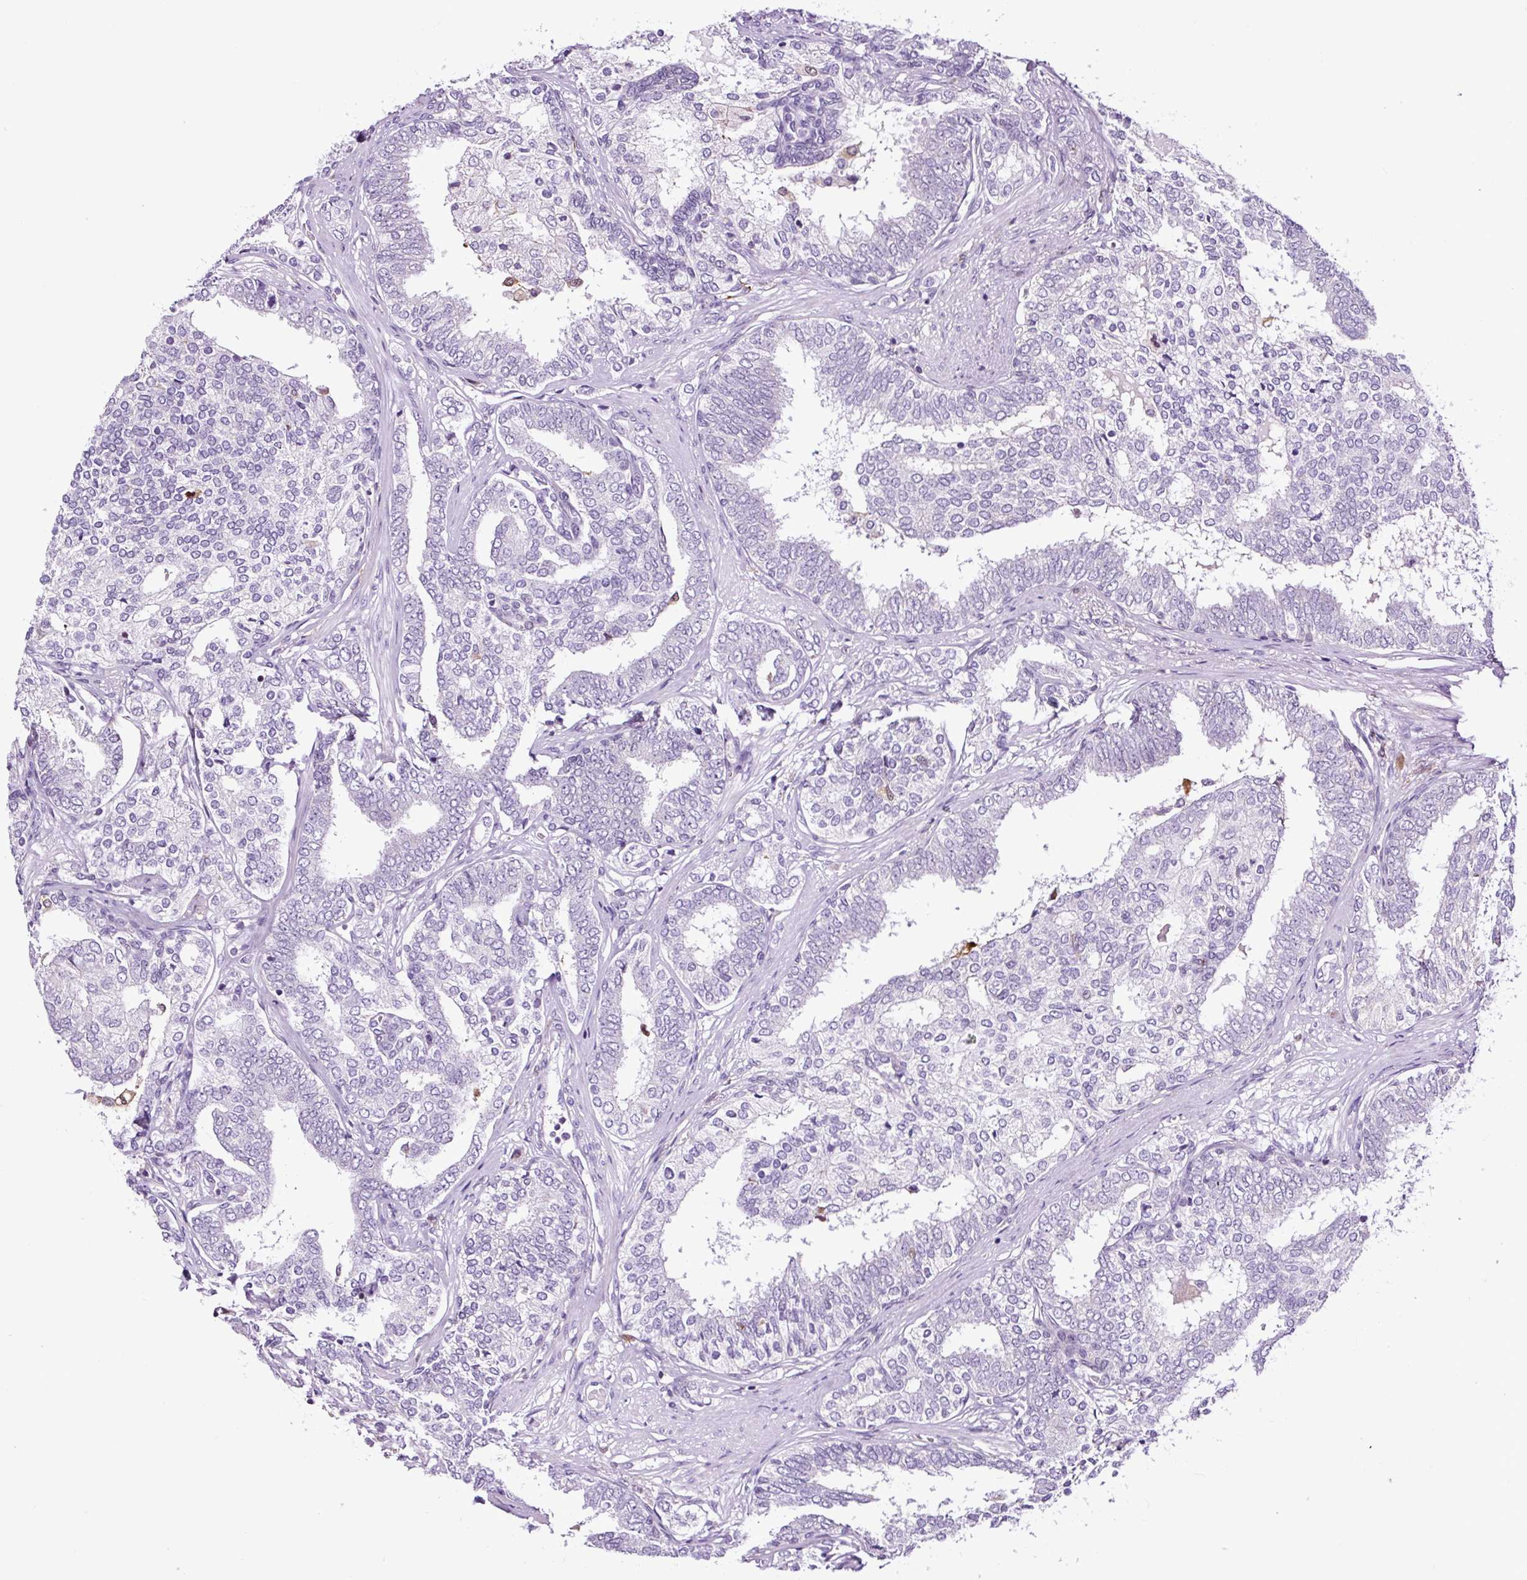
{"staining": {"intensity": "negative", "quantity": "none", "location": "none"}, "tissue": "prostate cancer", "cell_type": "Tumor cells", "image_type": "cancer", "snomed": [{"axis": "morphology", "description": "Adenocarcinoma, High grade"}, {"axis": "topography", "description": "Prostate"}], "caption": "This is a image of immunohistochemistry (IHC) staining of prostate cancer (high-grade adenocarcinoma), which shows no expression in tumor cells.", "gene": "TAFA3", "patient": {"sex": "male", "age": 72}}